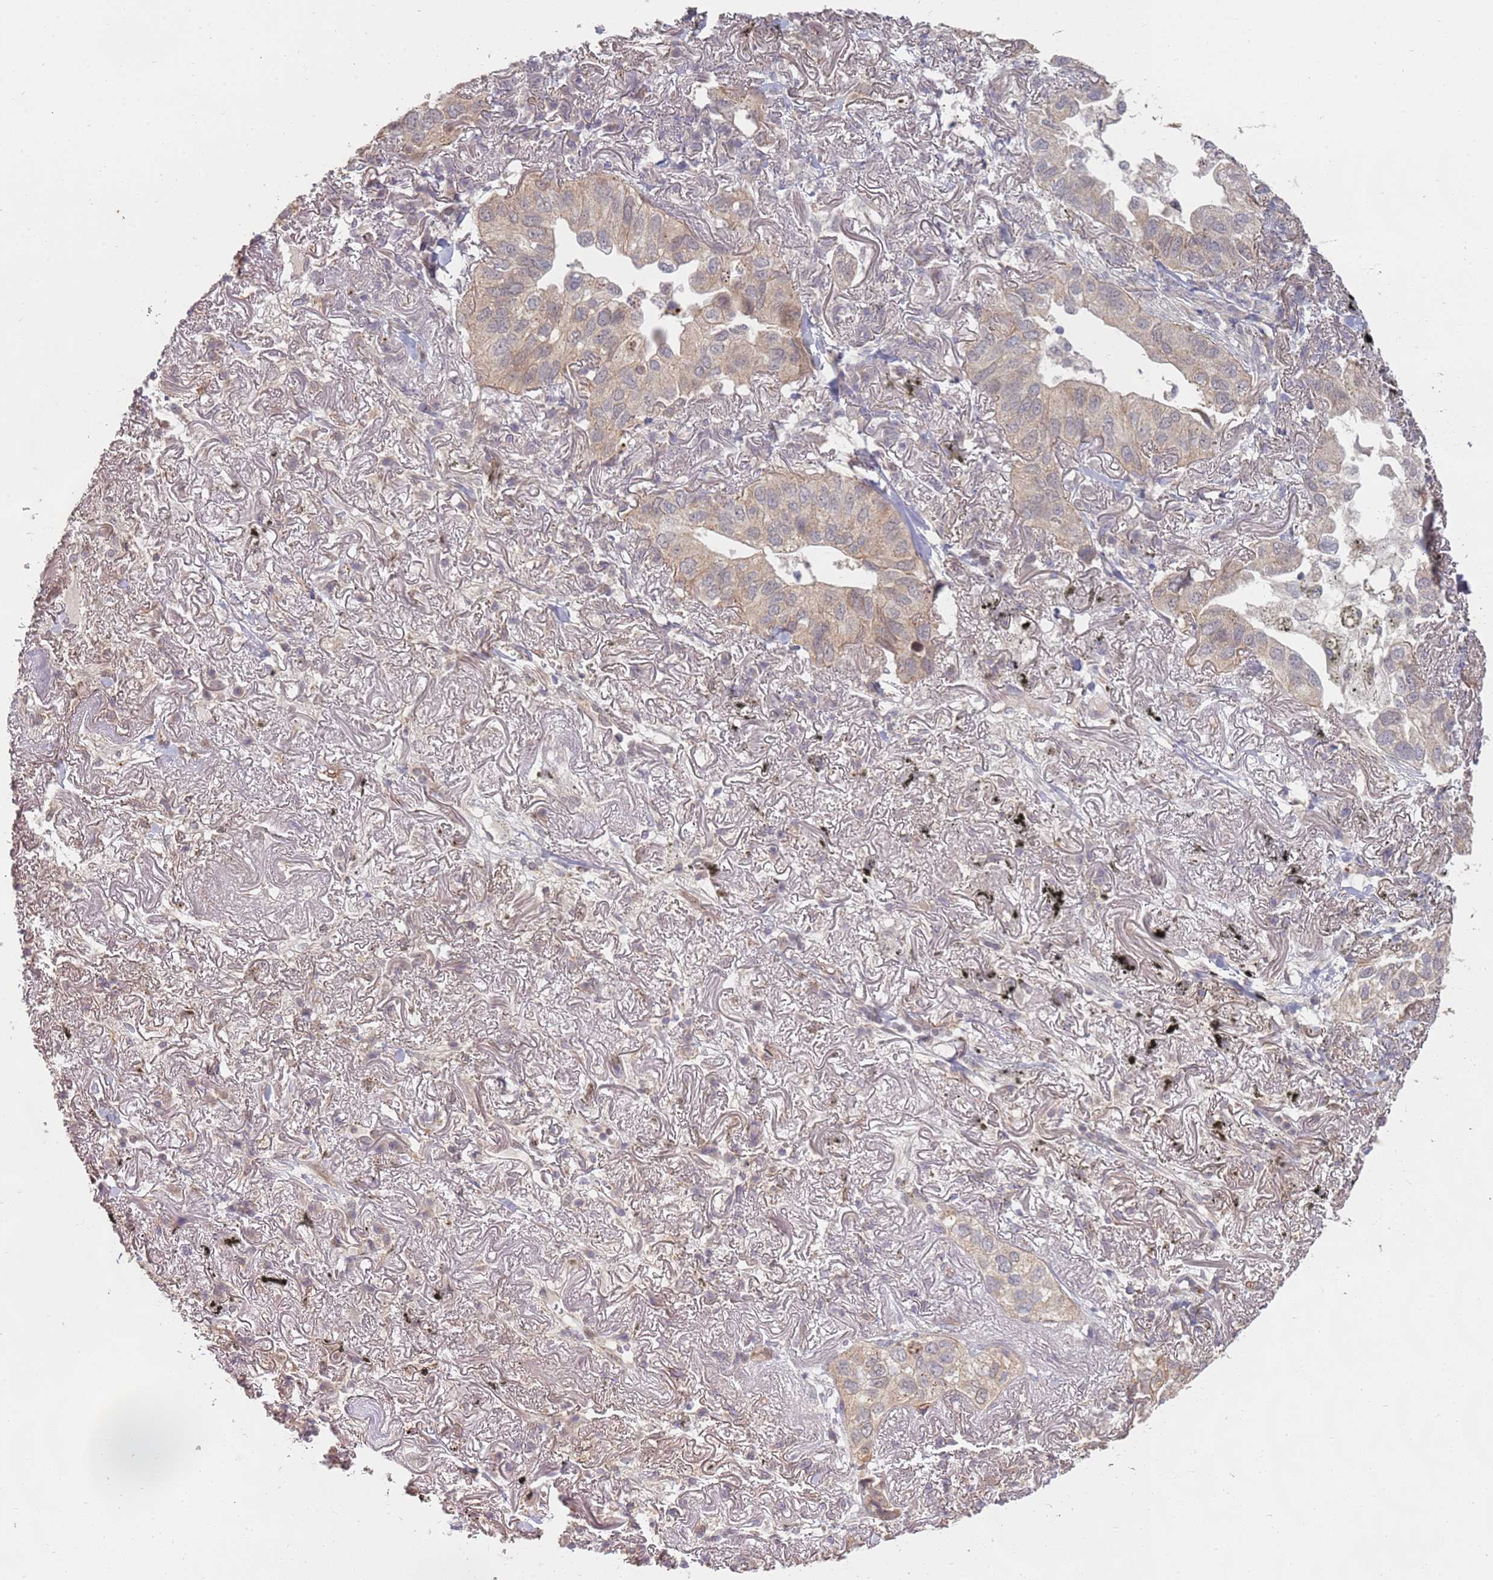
{"staining": {"intensity": "weak", "quantity": "<25%", "location": "cytoplasmic/membranous"}, "tissue": "lung cancer", "cell_type": "Tumor cells", "image_type": "cancer", "snomed": [{"axis": "morphology", "description": "Adenocarcinoma, NOS"}, {"axis": "topography", "description": "Lung"}], "caption": "Tumor cells are negative for protein expression in human lung cancer.", "gene": "MPEG1", "patient": {"sex": "male", "age": 65}}